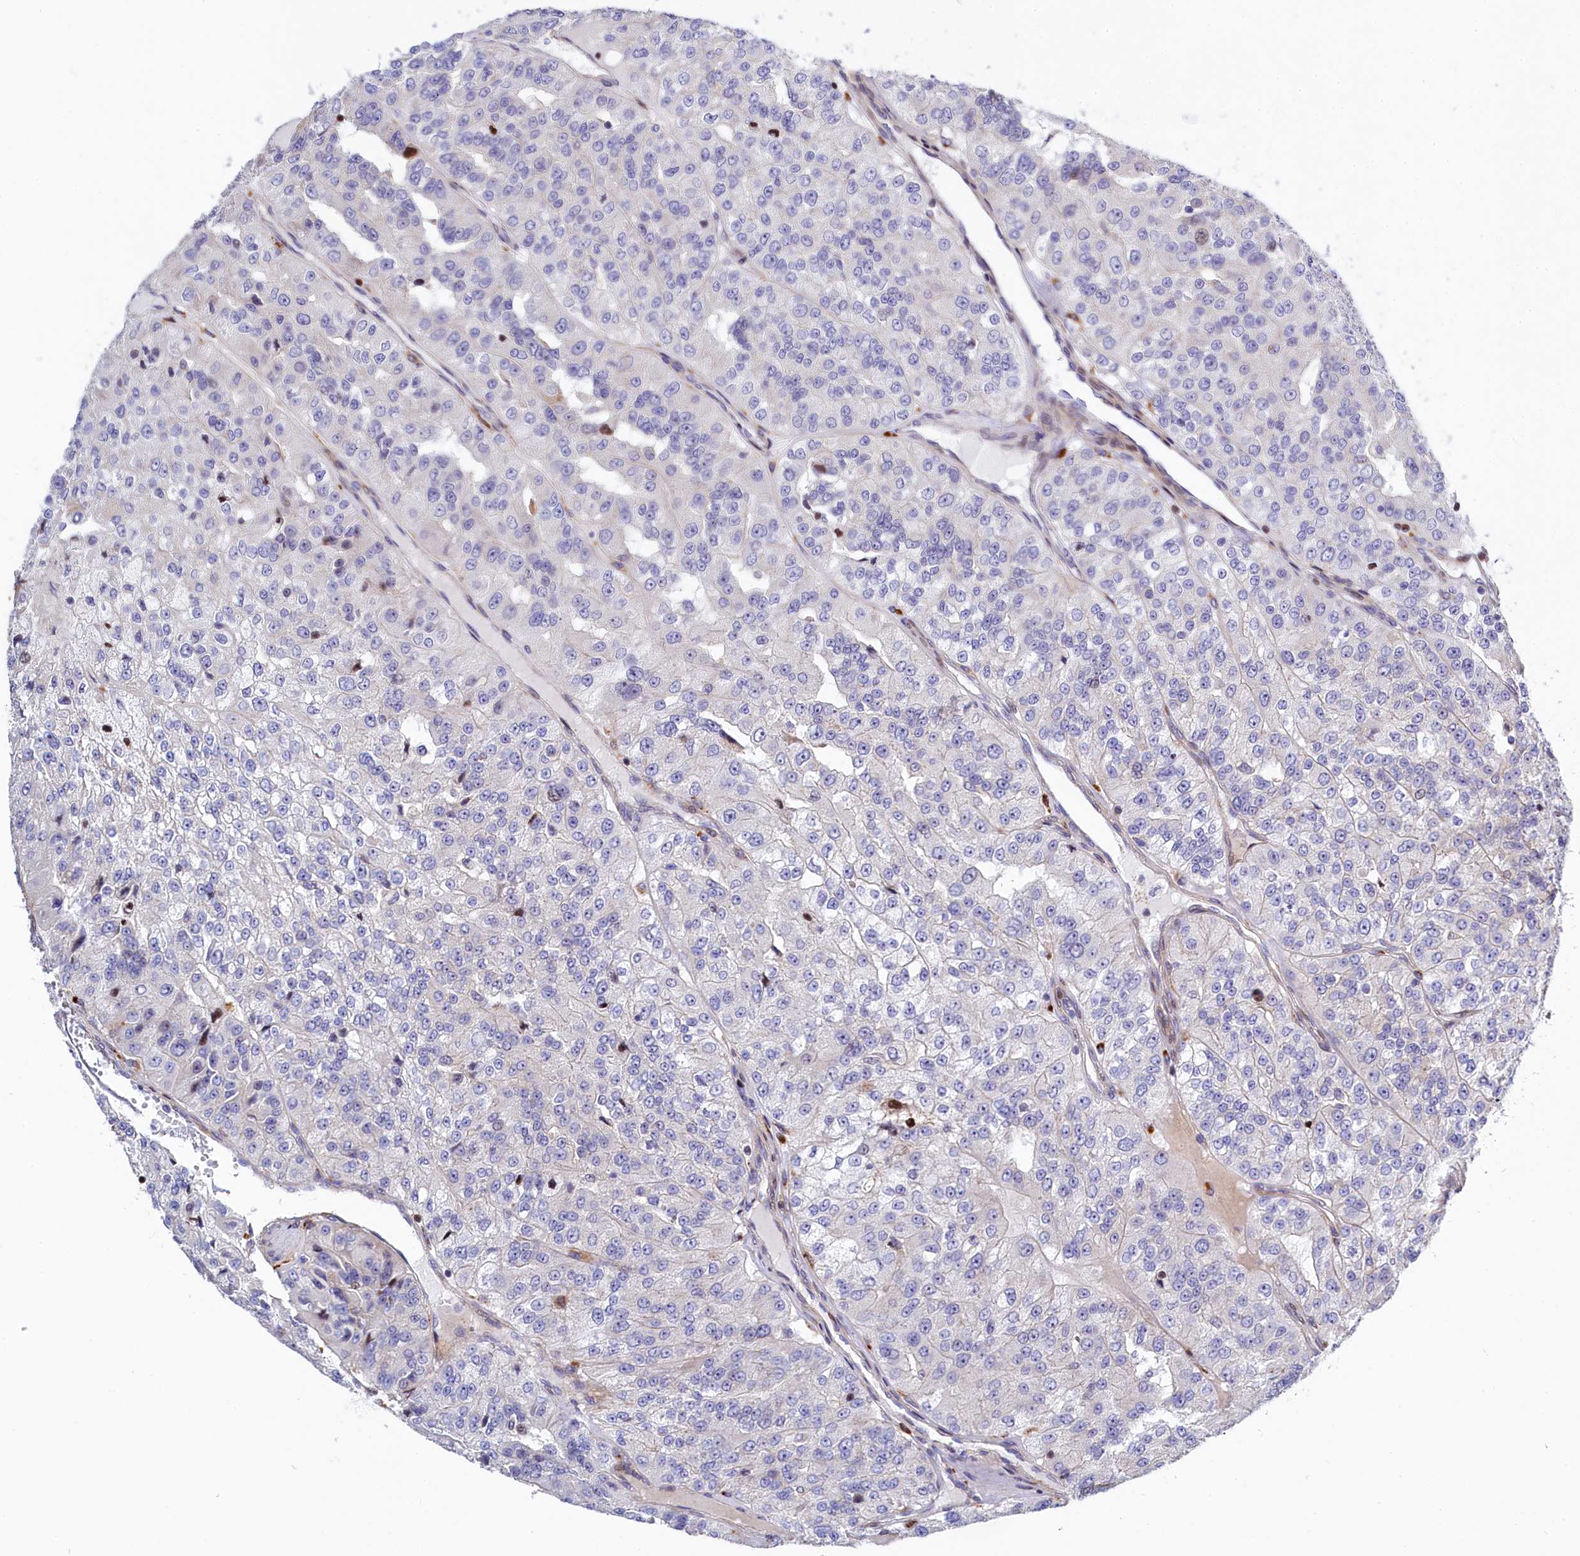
{"staining": {"intensity": "negative", "quantity": "none", "location": "none"}, "tissue": "renal cancer", "cell_type": "Tumor cells", "image_type": "cancer", "snomed": [{"axis": "morphology", "description": "Adenocarcinoma, NOS"}, {"axis": "topography", "description": "Kidney"}], "caption": "Immunohistochemical staining of adenocarcinoma (renal) shows no significant expression in tumor cells.", "gene": "TGDS", "patient": {"sex": "female", "age": 63}}